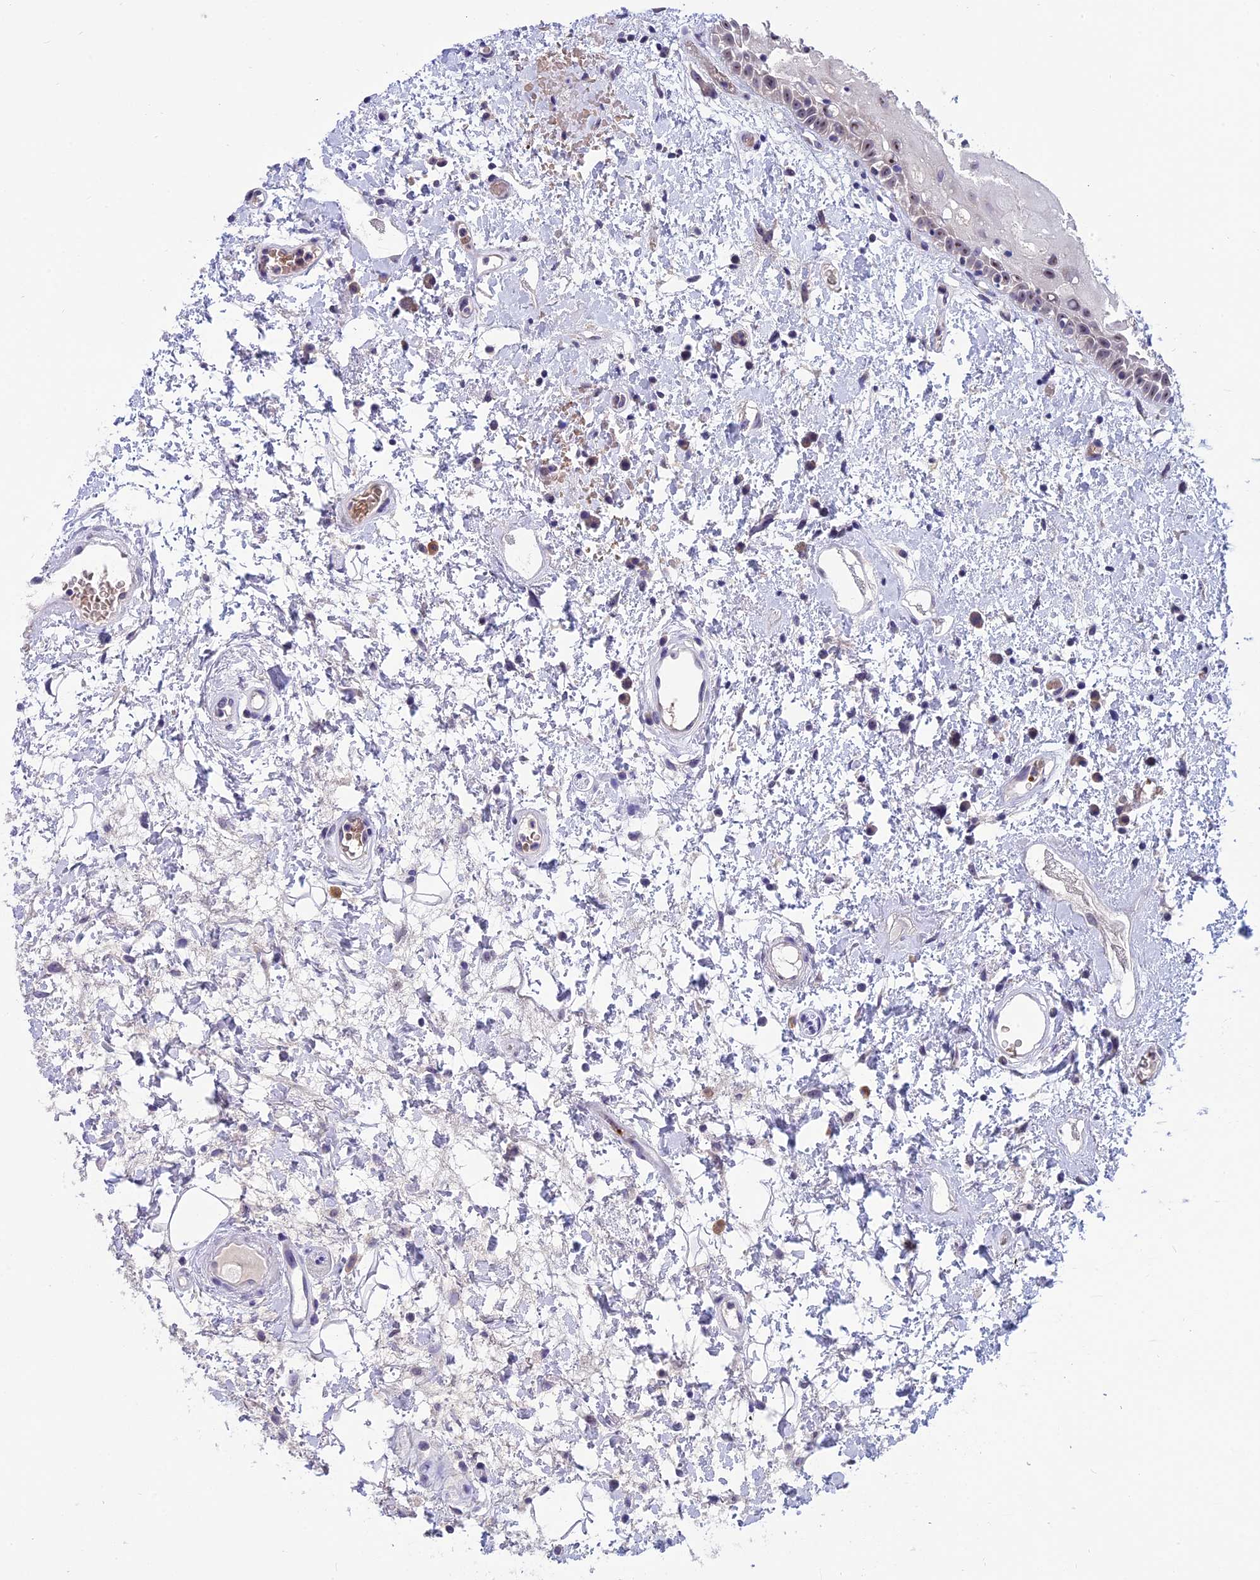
{"staining": {"intensity": "moderate", "quantity": "<25%", "location": "nuclear"}, "tissue": "oral mucosa", "cell_type": "Squamous epithelial cells", "image_type": "normal", "snomed": [{"axis": "morphology", "description": "Normal tissue, NOS"}, {"axis": "topography", "description": "Oral tissue"}], "caption": "Protein staining of unremarkable oral mucosa displays moderate nuclear staining in approximately <25% of squamous epithelial cells. (DAB IHC with brightfield microscopy, high magnification).", "gene": "KNOP1", "patient": {"sex": "female", "age": 76}}